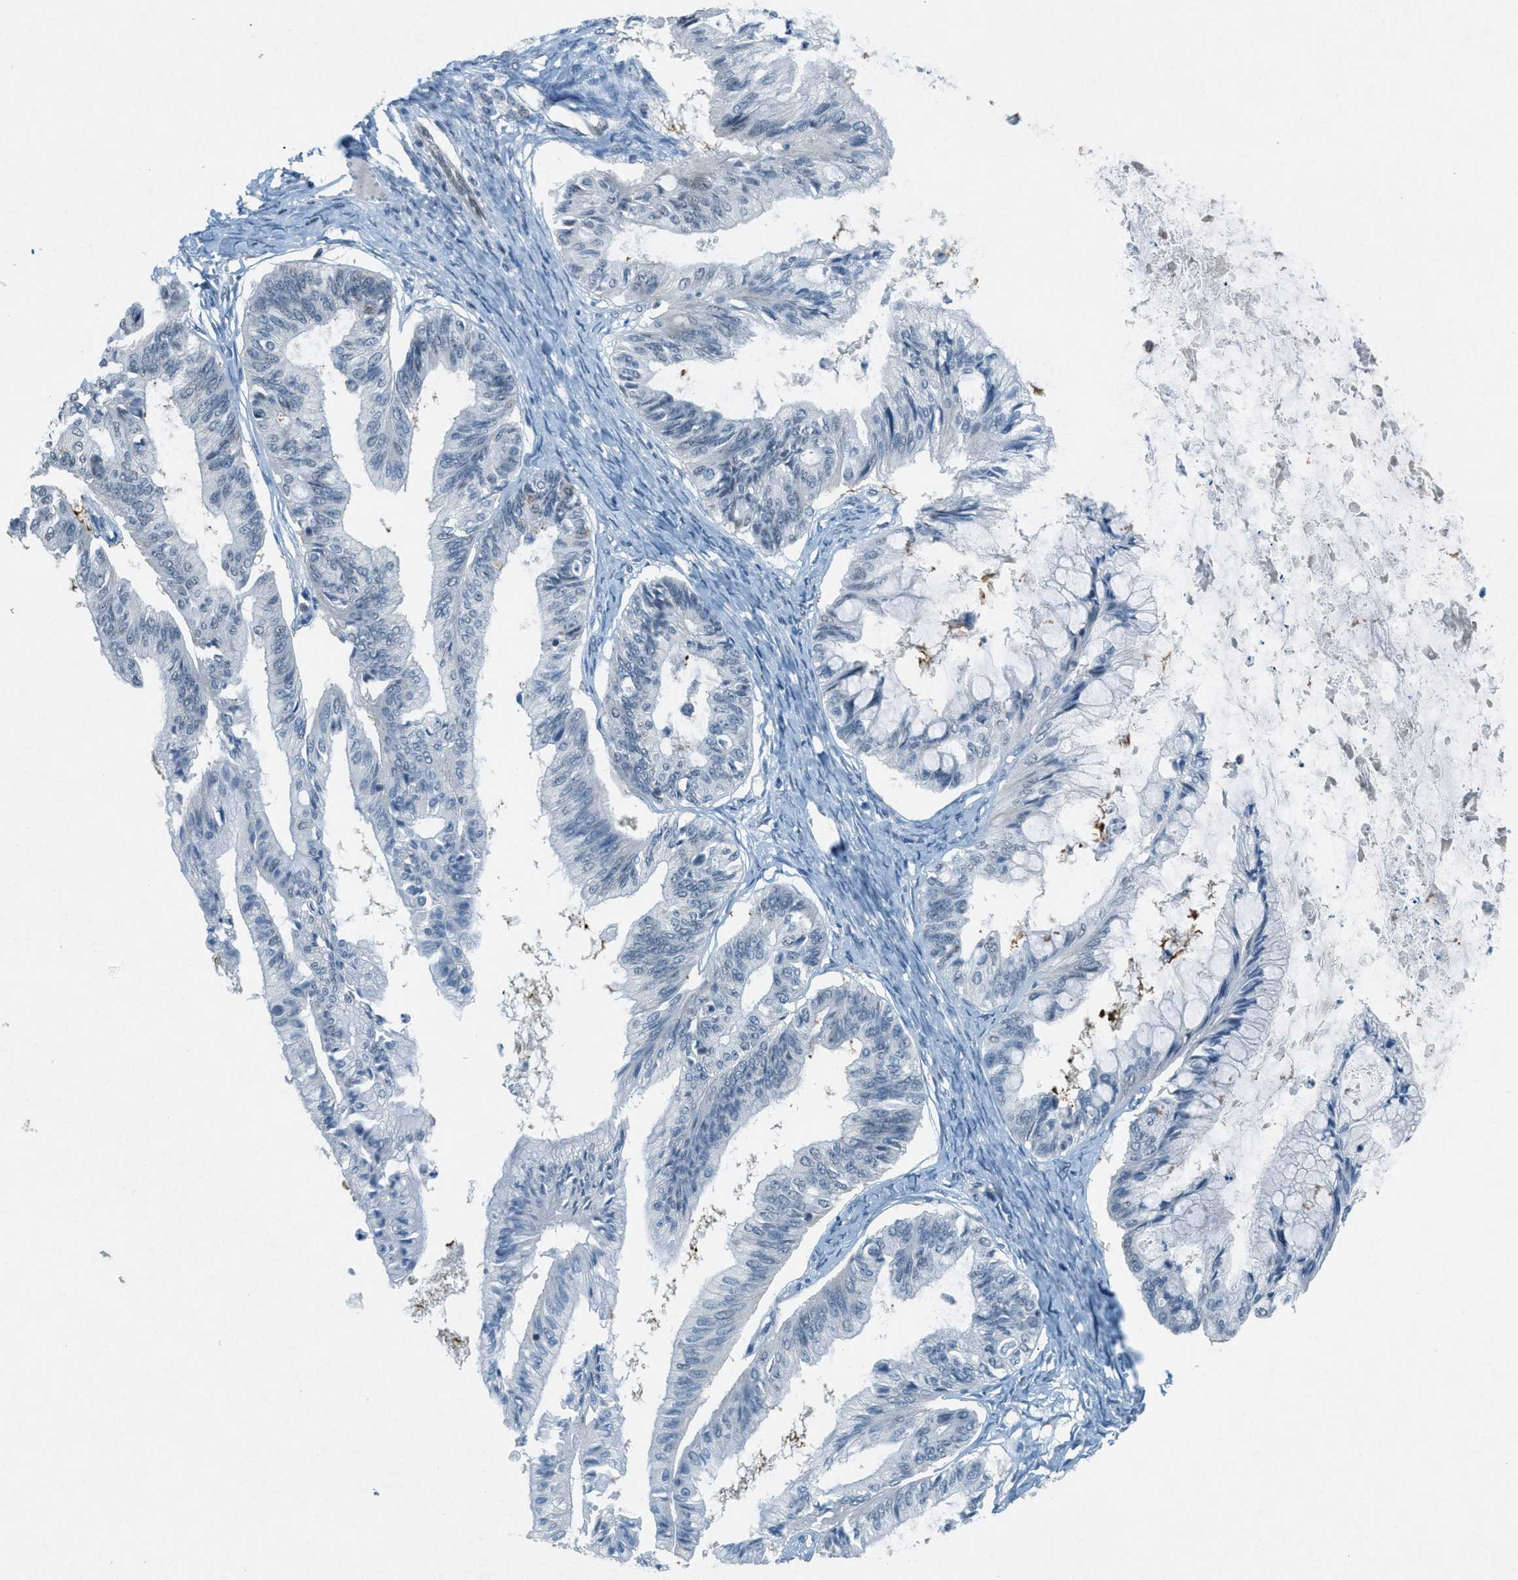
{"staining": {"intensity": "negative", "quantity": "none", "location": "none"}, "tissue": "ovarian cancer", "cell_type": "Tumor cells", "image_type": "cancer", "snomed": [{"axis": "morphology", "description": "Cystadenocarcinoma, mucinous, NOS"}, {"axis": "topography", "description": "Ovary"}], "caption": "Protein analysis of ovarian mucinous cystadenocarcinoma shows no significant expression in tumor cells.", "gene": "FYN", "patient": {"sex": "female", "age": 57}}